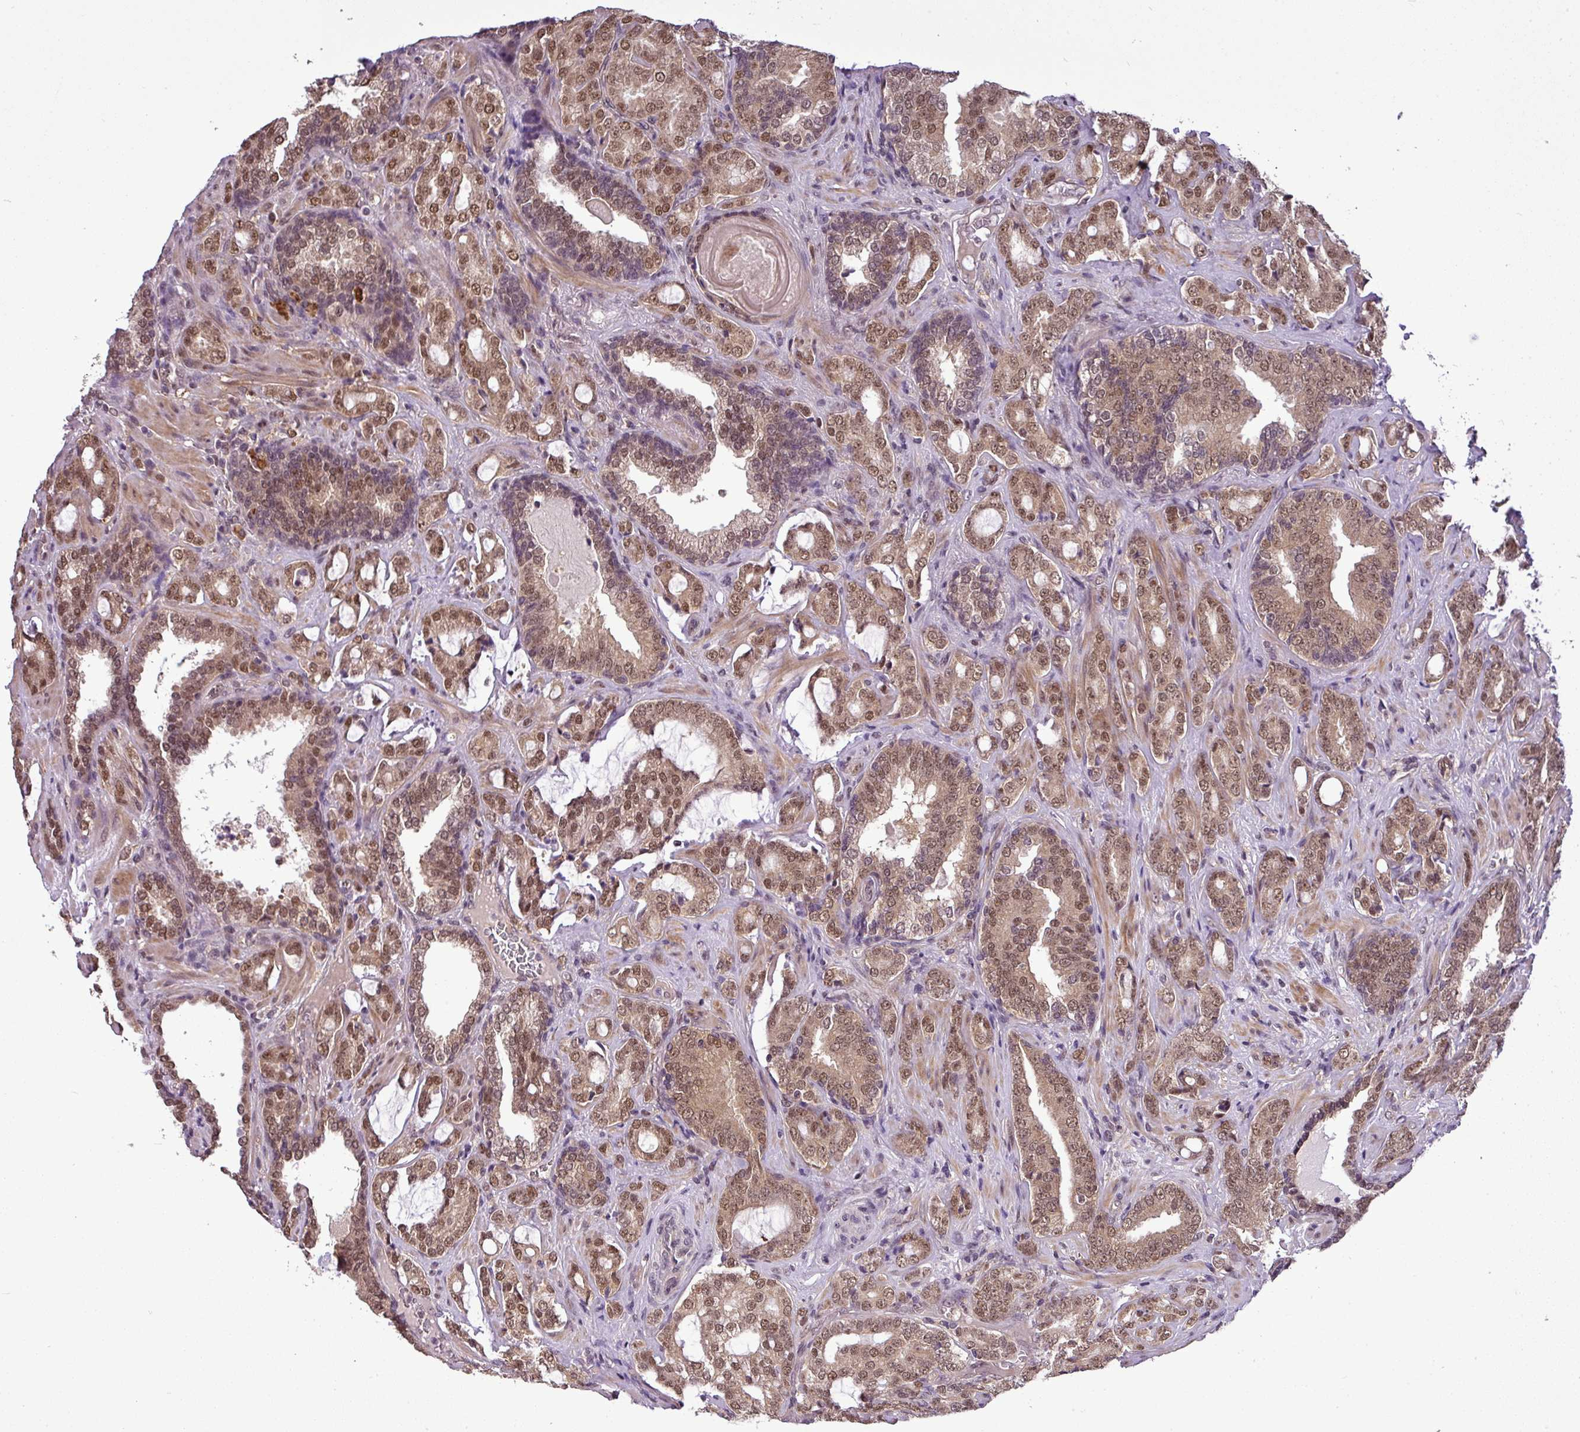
{"staining": {"intensity": "moderate", "quantity": ">75%", "location": "nuclear"}, "tissue": "prostate cancer", "cell_type": "Tumor cells", "image_type": "cancer", "snomed": [{"axis": "morphology", "description": "Adenocarcinoma, High grade"}, {"axis": "topography", "description": "Prostate"}], "caption": "This micrograph displays prostate cancer (high-grade adenocarcinoma) stained with IHC to label a protein in brown. The nuclear of tumor cells show moderate positivity for the protein. Nuclei are counter-stained blue.", "gene": "MFHAS1", "patient": {"sex": "male", "age": 63}}